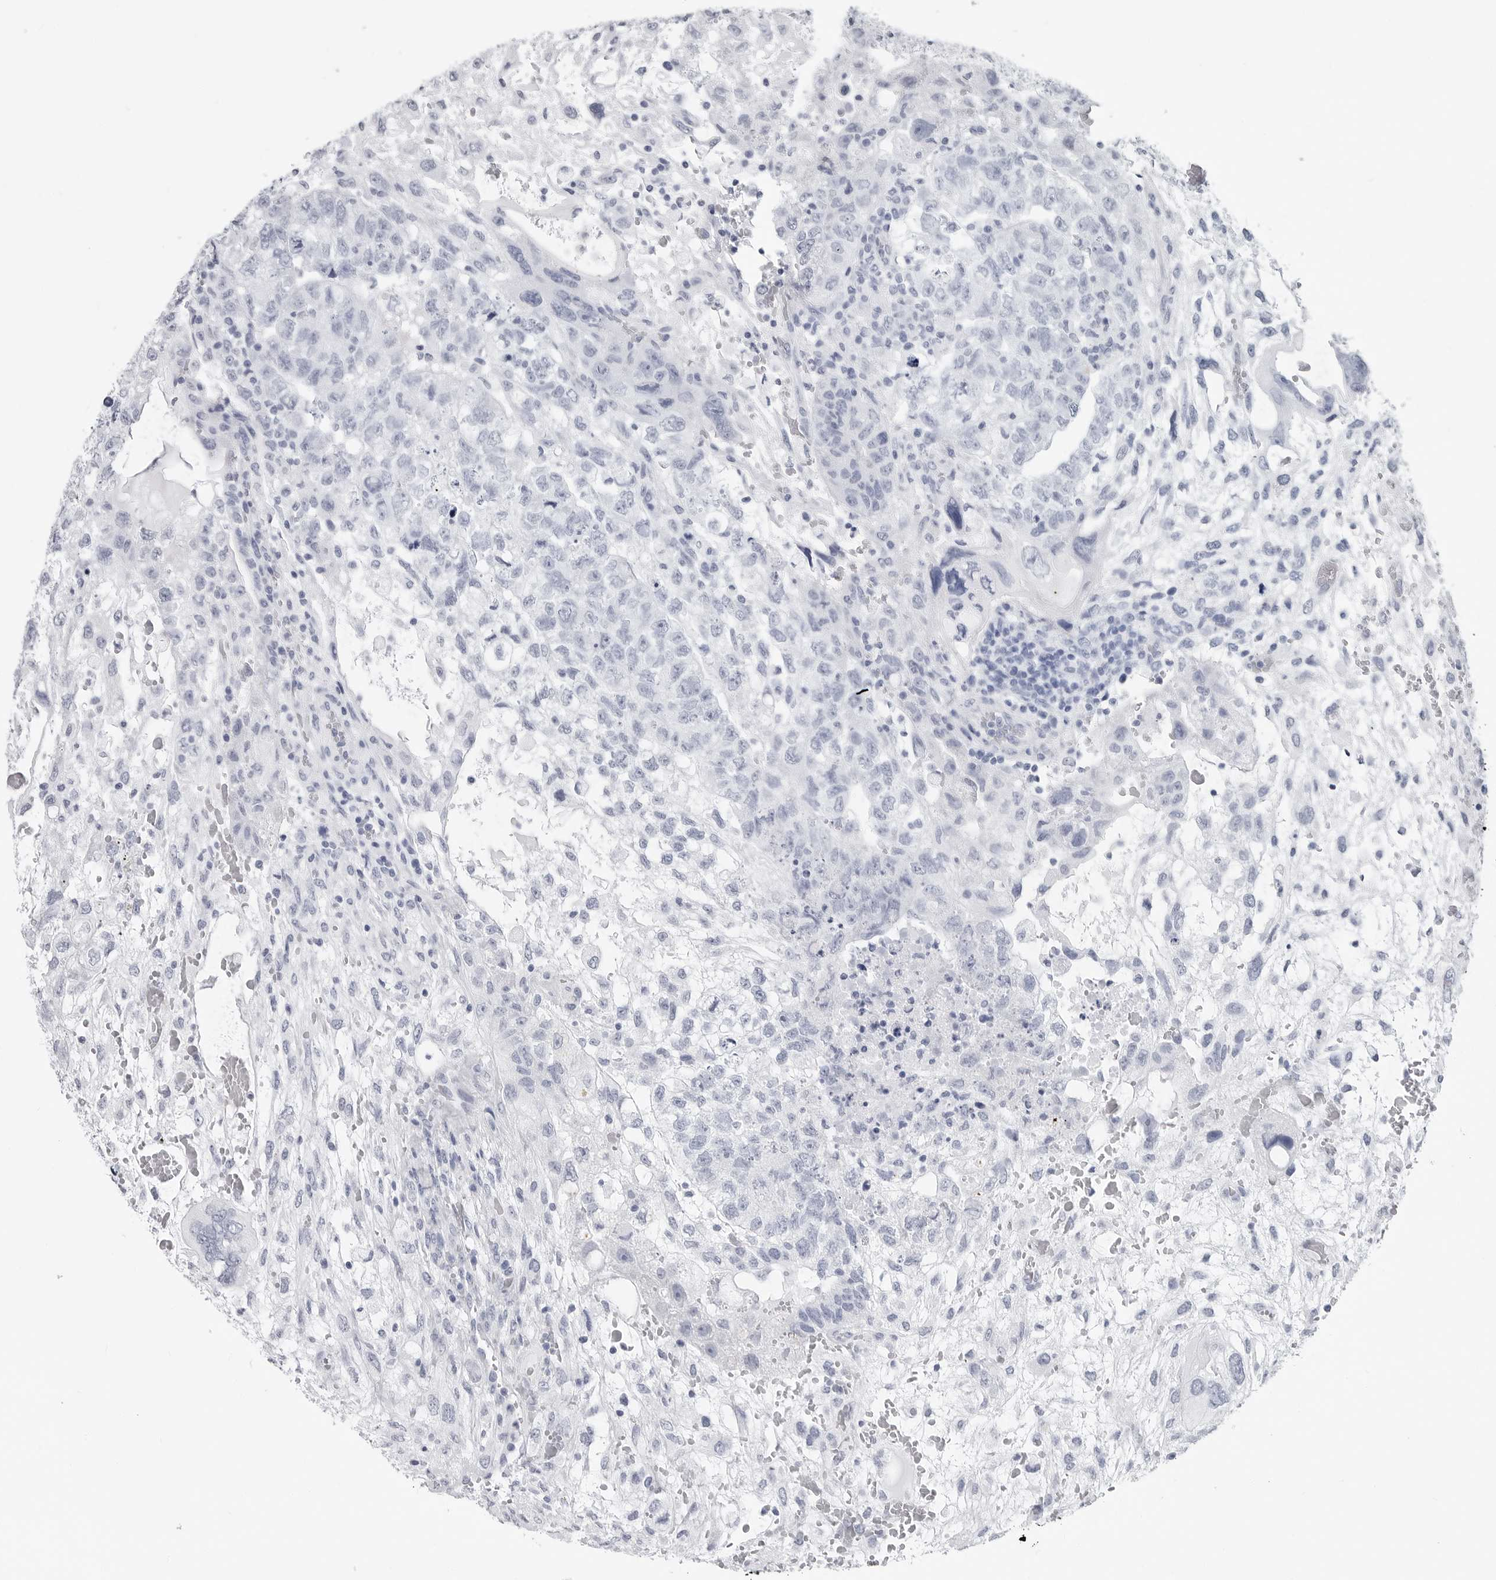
{"staining": {"intensity": "negative", "quantity": "none", "location": "none"}, "tissue": "testis cancer", "cell_type": "Tumor cells", "image_type": "cancer", "snomed": [{"axis": "morphology", "description": "Carcinoma, Embryonal, NOS"}, {"axis": "topography", "description": "Testis"}], "caption": "DAB immunohistochemical staining of human testis cancer demonstrates no significant positivity in tumor cells. (Immunohistochemistry (ihc), brightfield microscopy, high magnification).", "gene": "CSH1", "patient": {"sex": "male", "age": 36}}